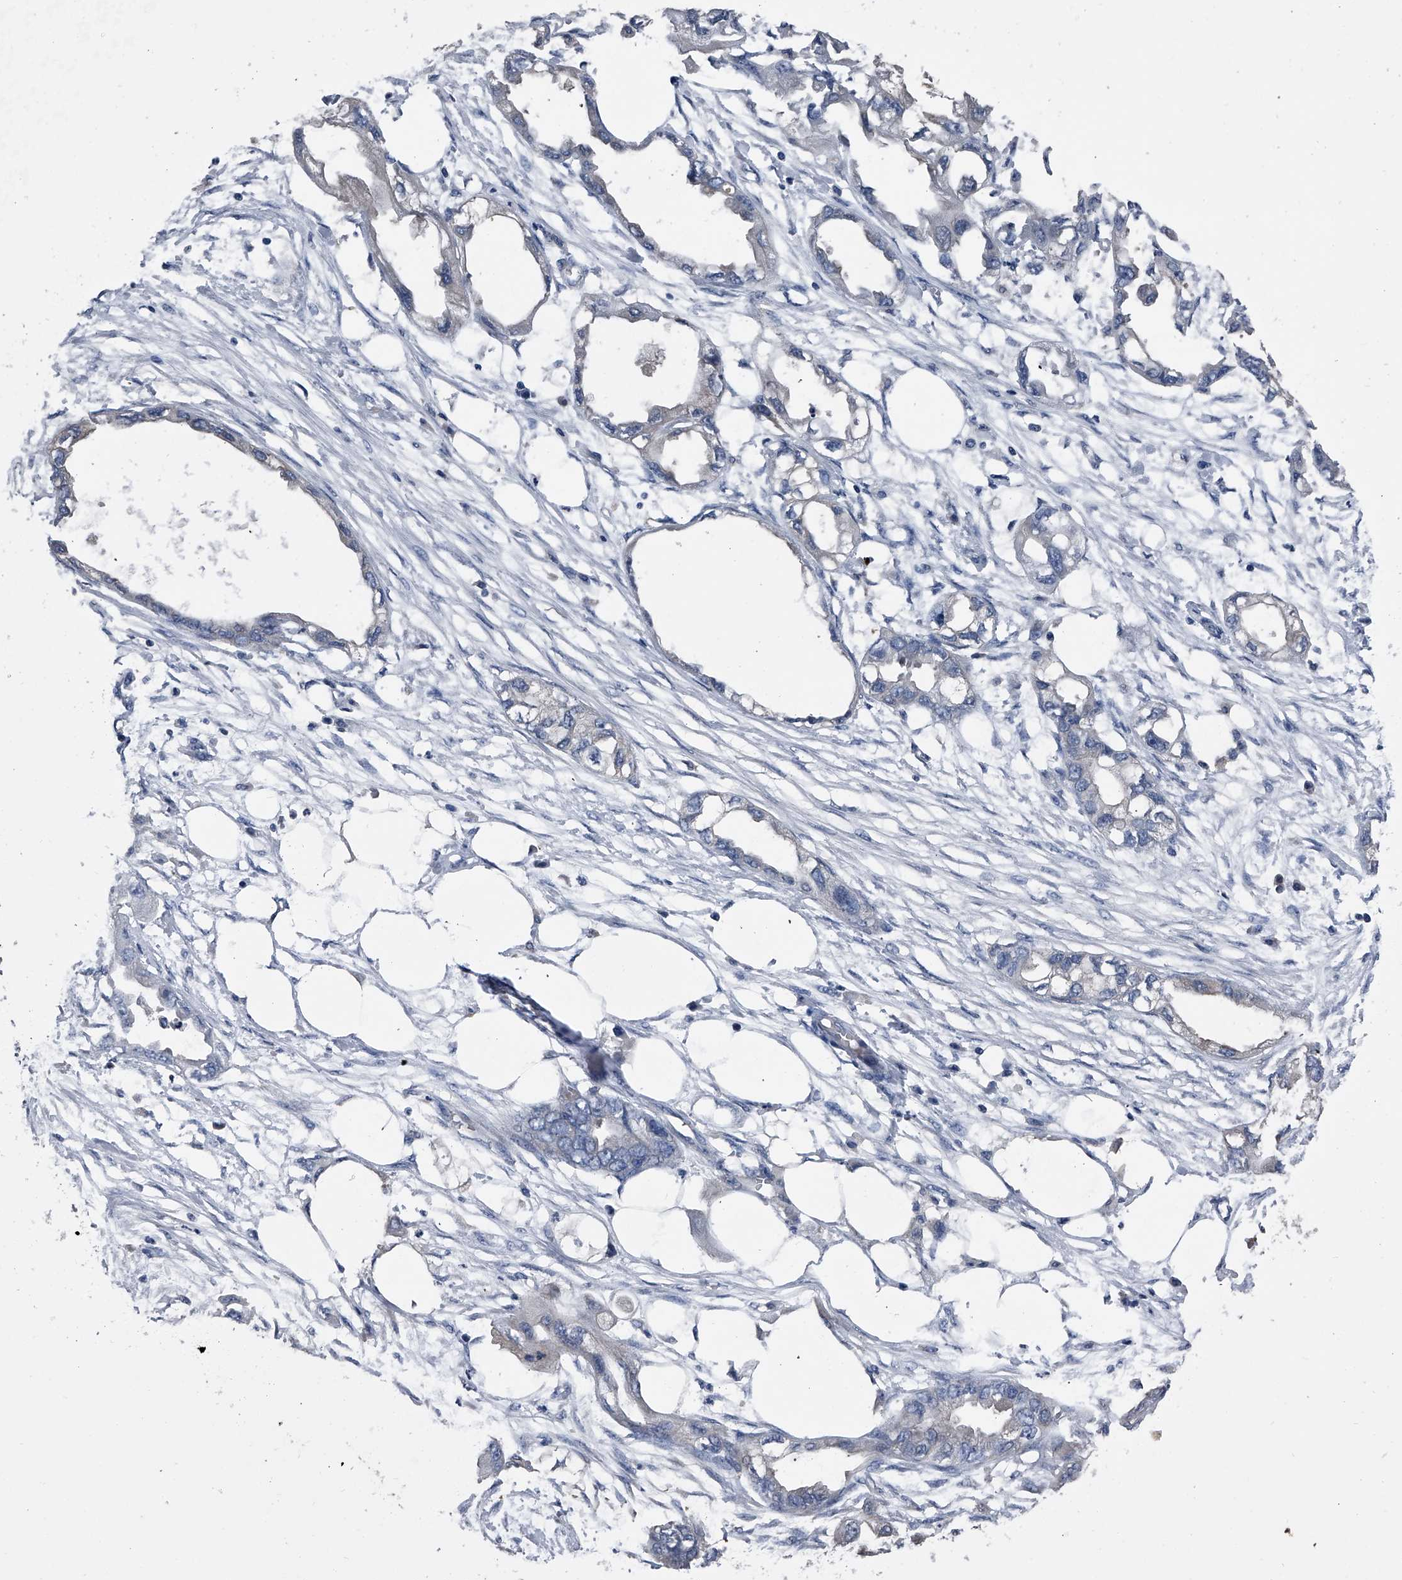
{"staining": {"intensity": "negative", "quantity": "none", "location": "none"}, "tissue": "endometrial cancer", "cell_type": "Tumor cells", "image_type": "cancer", "snomed": [{"axis": "morphology", "description": "Adenocarcinoma, NOS"}, {"axis": "morphology", "description": "Adenocarcinoma, metastatic, NOS"}, {"axis": "topography", "description": "Adipose tissue"}, {"axis": "topography", "description": "Endometrium"}], "caption": "IHC of endometrial metastatic adenocarcinoma displays no staining in tumor cells.", "gene": "KIF13A", "patient": {"sex": "female", "age": 67}}